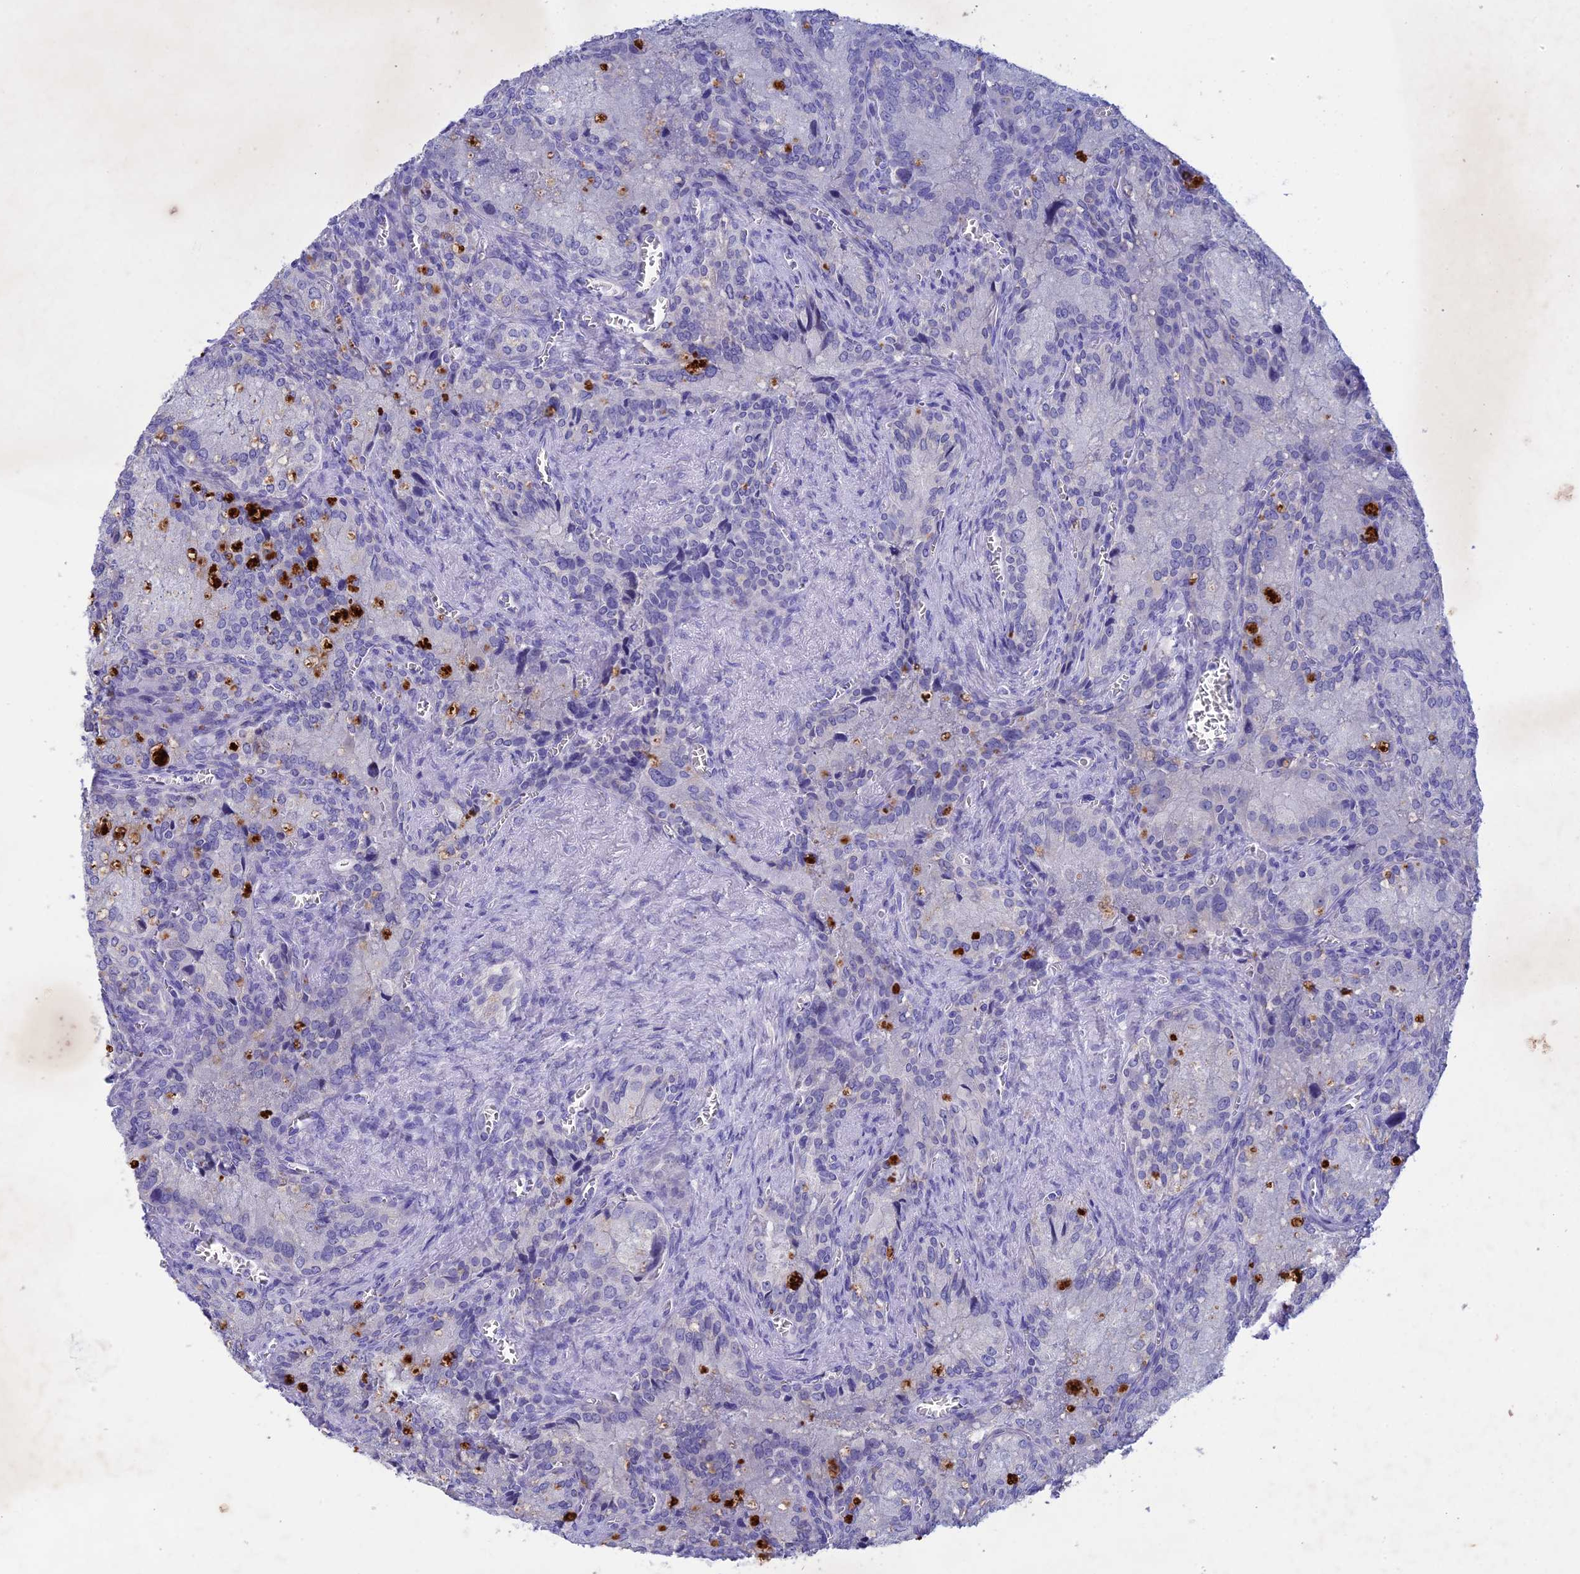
{"staining": {"intensity": "negative", "quantity": "none", "location": "none"}, "tissue": "seminal vesicle", "cell_type": "Glandular cells", "image_type": "normal", "snomed": [{"axis": "morphology", "description": "Normal tissue, NOS"}, {"axis": "topography", "description": "Seminal veicle"}], "caption": "Glandular cells are negative for protein expression in unremarkable human seminal vesicle. The staining is performed using DAB brown chromogen with nuclei counter-stained in using hematoxylin.", "gene": "BTBD19", "patient": {"sex": "male", "age": 62}}